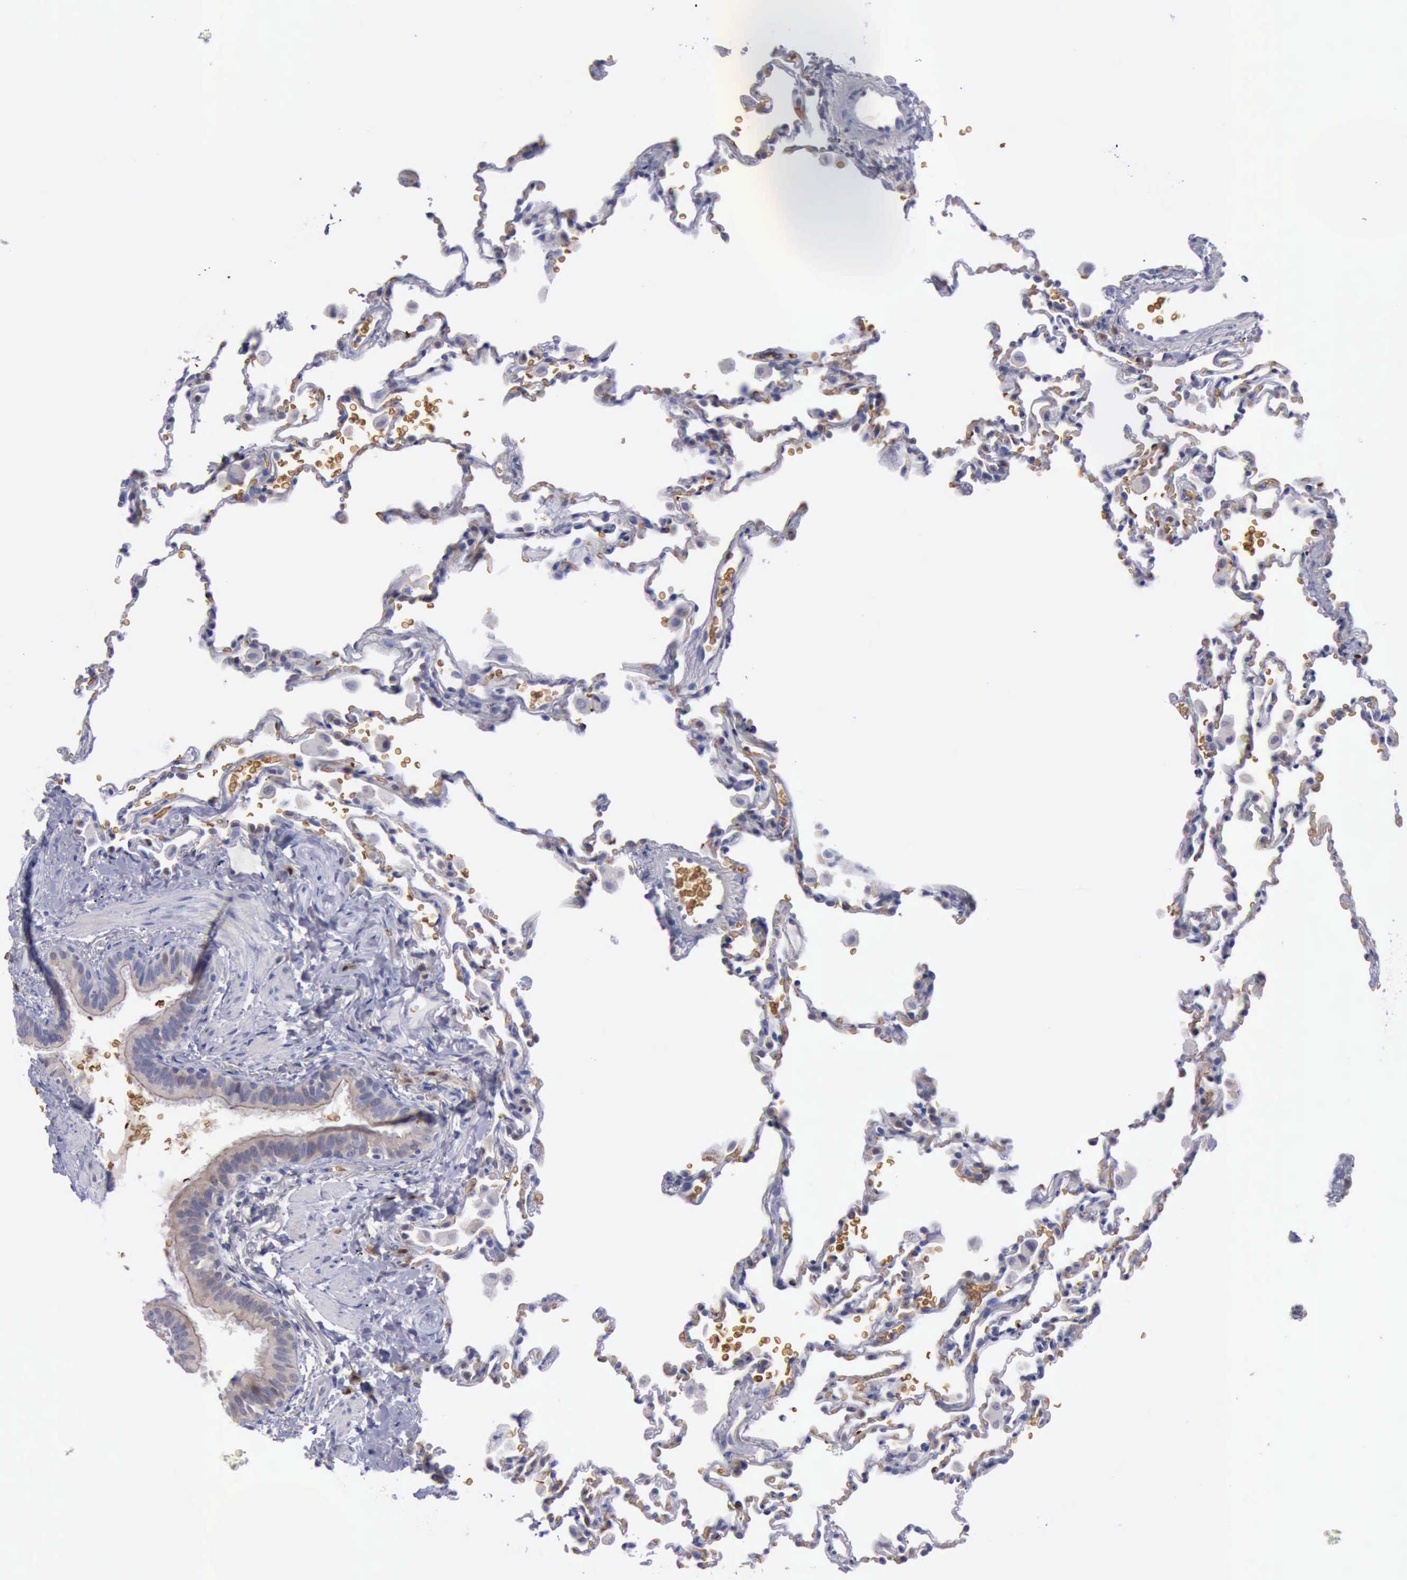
{"staining": {"intensity": "negative", "quantity": "none", "location": "none"}, "tissue": "lung", "cell_type": "Alveolar cells", "image_type": "normal", "snomed": [{"axis": "morphology", "description": "Normal tissue, NOS"}, {"axis": "topography", "description": "Lung"}], "caption": "Lung was stained to show a protein in brown. There is no significant staining in alveolar cells. (Brightfield microscopy of DAB immunohistochemistry (IHC) at high magnification).", "gene": "CEP128", "patient": {"sex": "male", "age": 59}}